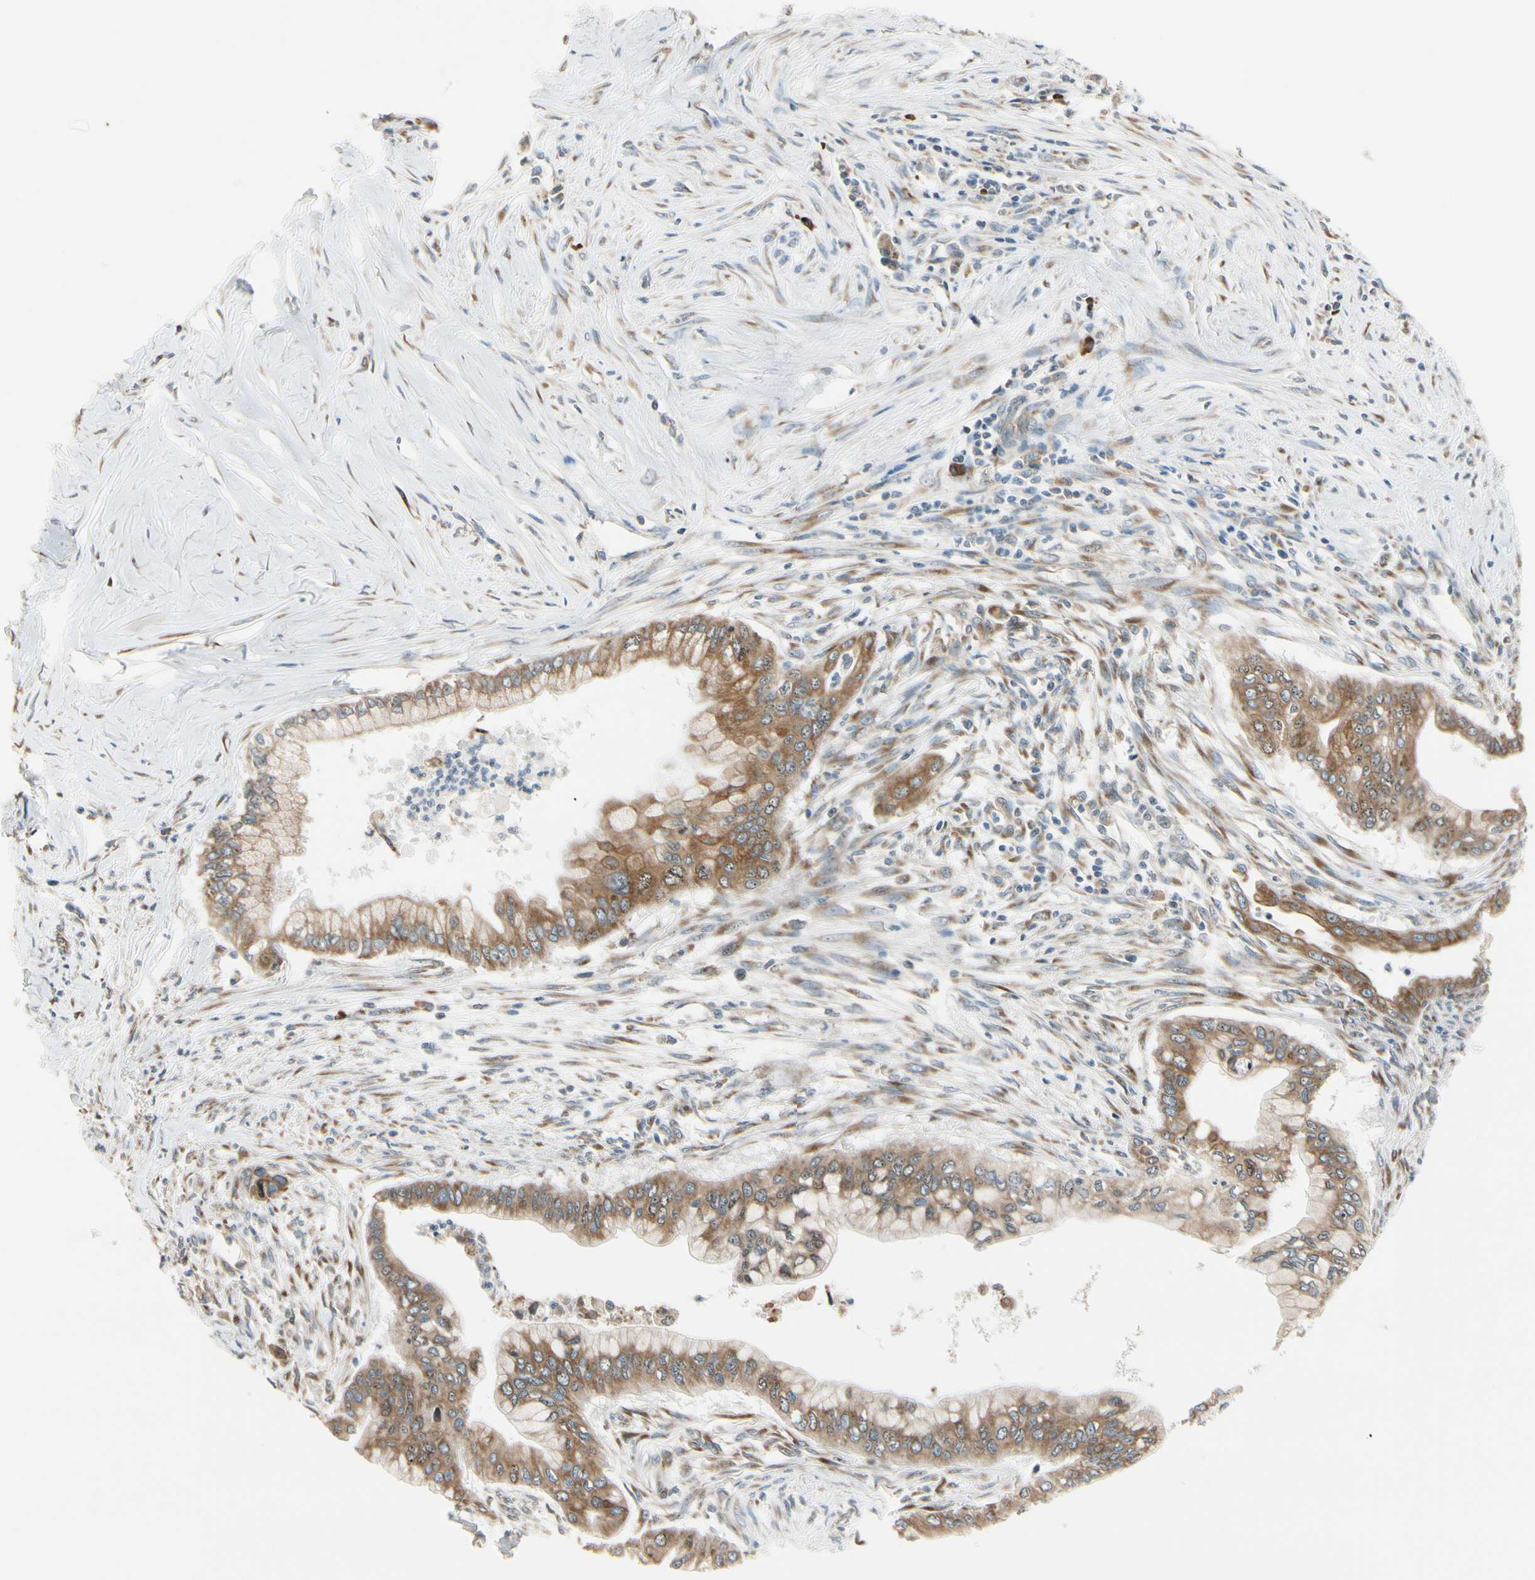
{"staining": {"intensity": "moderate", "quantity": ">75%", "location": "cytoplasmic/membranous"}, "tissue": "pancreatic cancer", "cell_type": "Tumor cells", "image_type": "cancer", "snomed": [{"axis": "morphology", "description": "Adenocarcinoma, NOS"}, {"axis": "topography", "description": "Pancreas"}], "caption": "Tumor cells reveal medium levels of moderate cytoplasmic/membranous positivity in about >75% of cells in pancreatic adenocarcinoma.", "gene": "RPN2", "patient": {"sex": "male", "age": 59}}